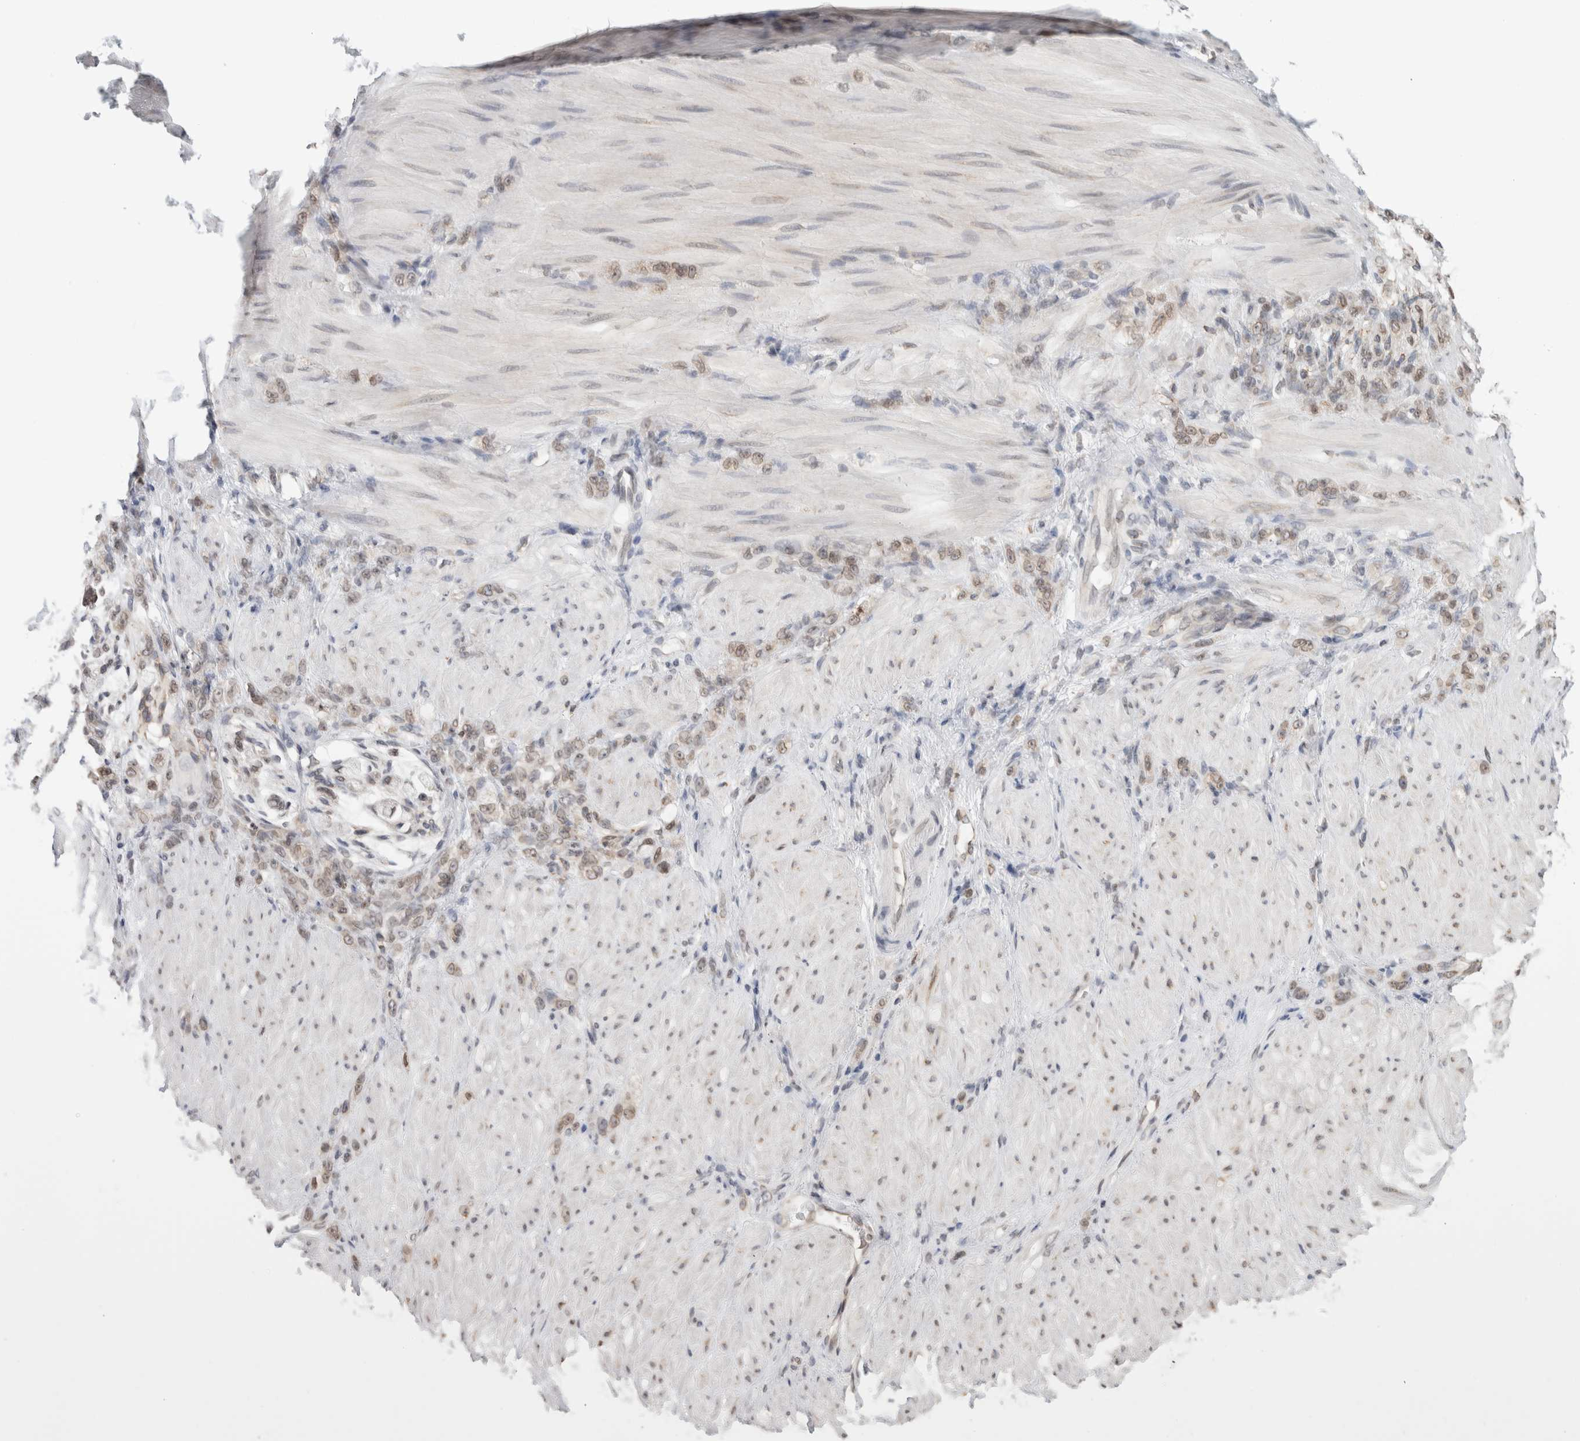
{"staining": {"intensity": "weak", "quantity": ">75%", "location": "nuclear"}, "tissue": "stomach cancer", "cell_type": "Tumor cells", "image_type": "cancer", "snomed": [{"axis": "morphology", "description": "Normal tissue, NOS"}, {"axis": "morphology", "description": "Adenocarcinoma, NOS"}, {"axis": "topography", "description": "Stomach"}], "caption": "Stomach cancer (adenocarcinoma) stained with a protein marker exhibits weak staining in tumor cells.", "gene": "RBMX2", "patient": {"sex": "male", "age": 82}}